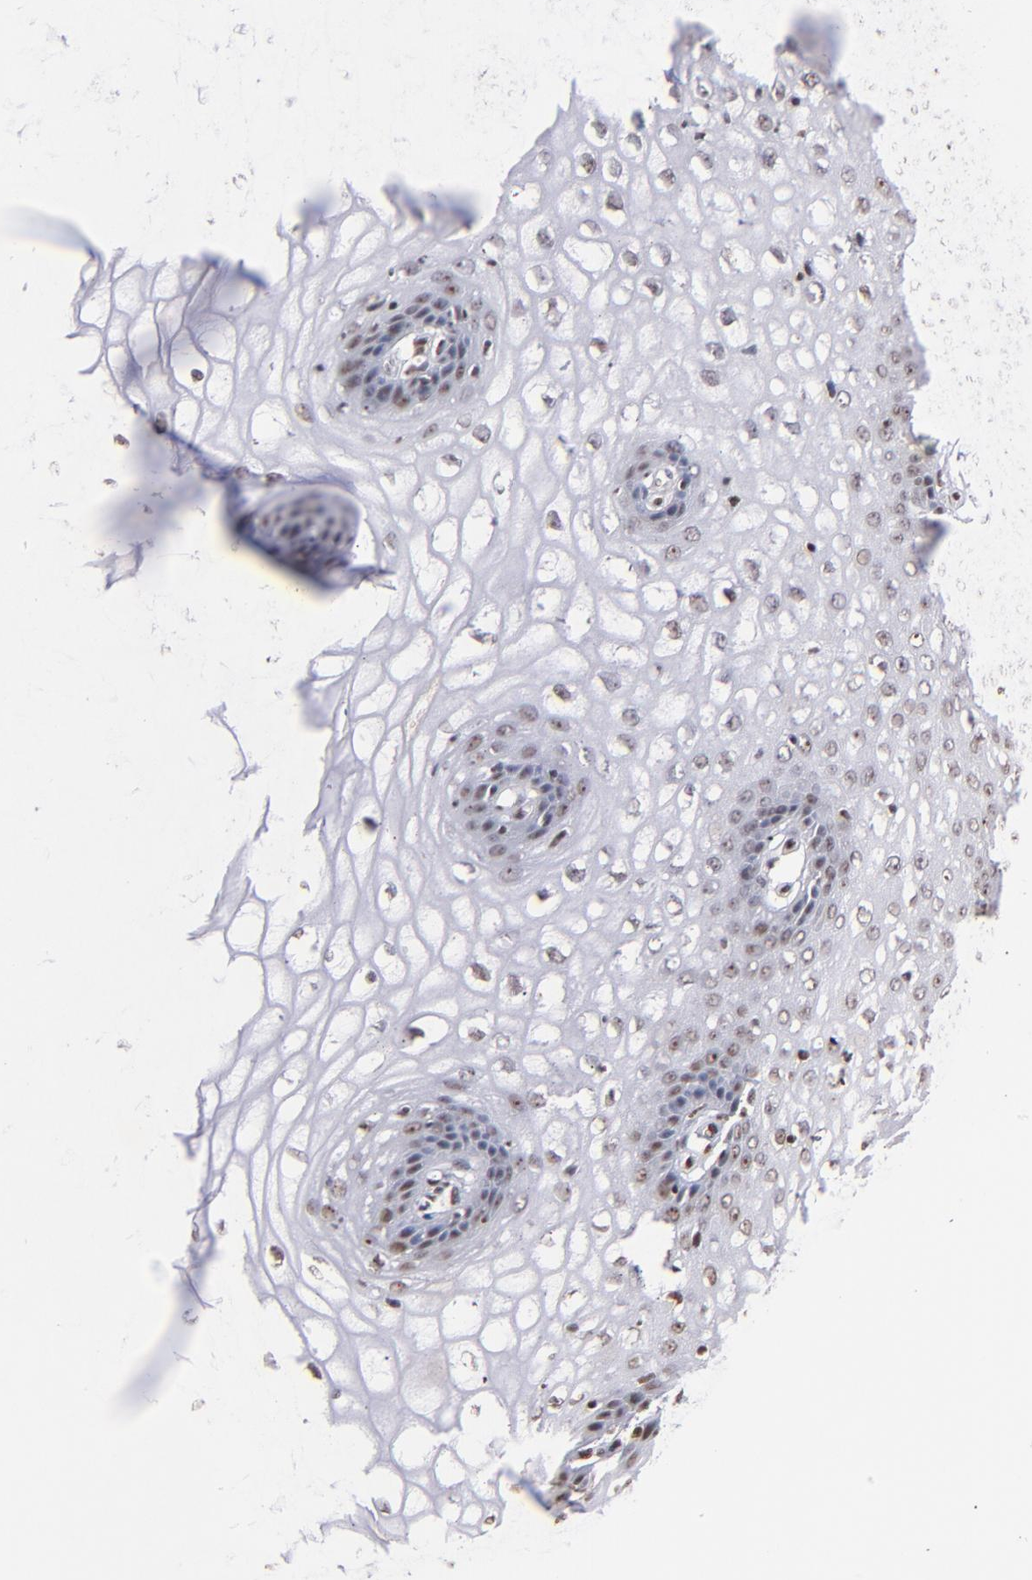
{"staining": {"intensity": "moderate", "quantity": "<25%", "location": "nuclear"}, "tissue": "vagina", "cell_type": "Squamous epithelial cells", "image_type": "normal", "snomed": [{"axis": "morphology", "description": "Normal tissue, NOS"}, {"axis": "topography", "description": "Vagina"}], "caption": "A high-resolution histopathology image shows immunohistochemistry (IHC) staining of unremarkable vagina, which reveals moderate nuclear expression in about <25% of squamous epithelial cells.", "gene": "IFI16", "patient": {"sex": "female", "age": 34}}